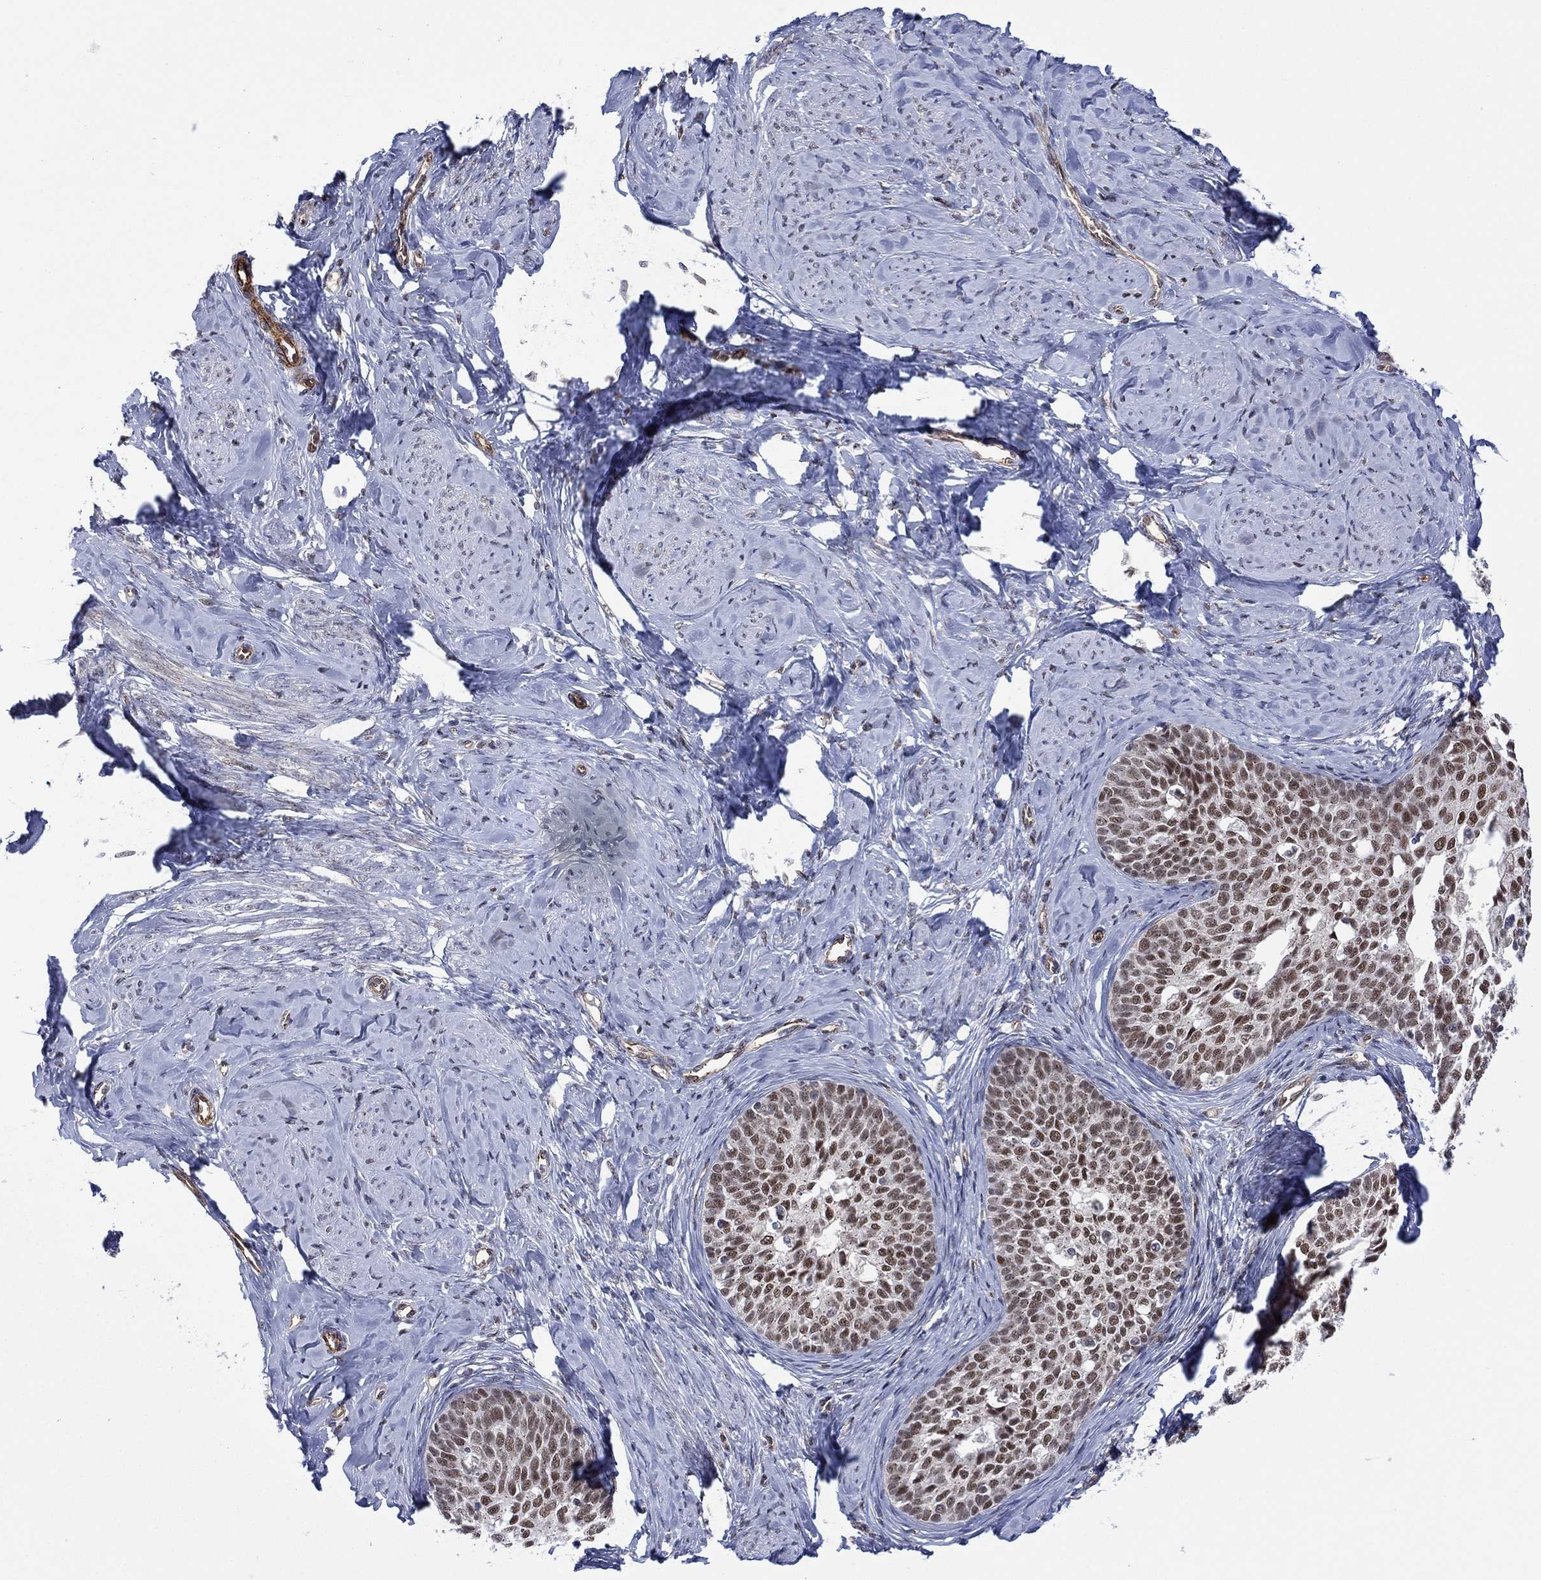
{"staining": {"intensity": "strong", "quantity": "<25%", "location": "nuclear"}, "tissue": "cervical cancer", "cell_type": "Tumor cells", "image_type": "cancer", "snomed": [{"axis": "morphology", "description": "Squamous cell carcinoma, NOS"}, {"axis": "topography", "description": "Cervix"}], "caption": "High-power microscopy captured an immunohistochemistry histopathology image of cervical cancer, revealing strong nuclear positivity in about <25% of tumor cells. (DAB (3,3'-diaminobenzidine) = brown stain, brightfield microscopy at high magnification).", "gene": "GSE1", "patient": {"sex": "female", "age": 51}}